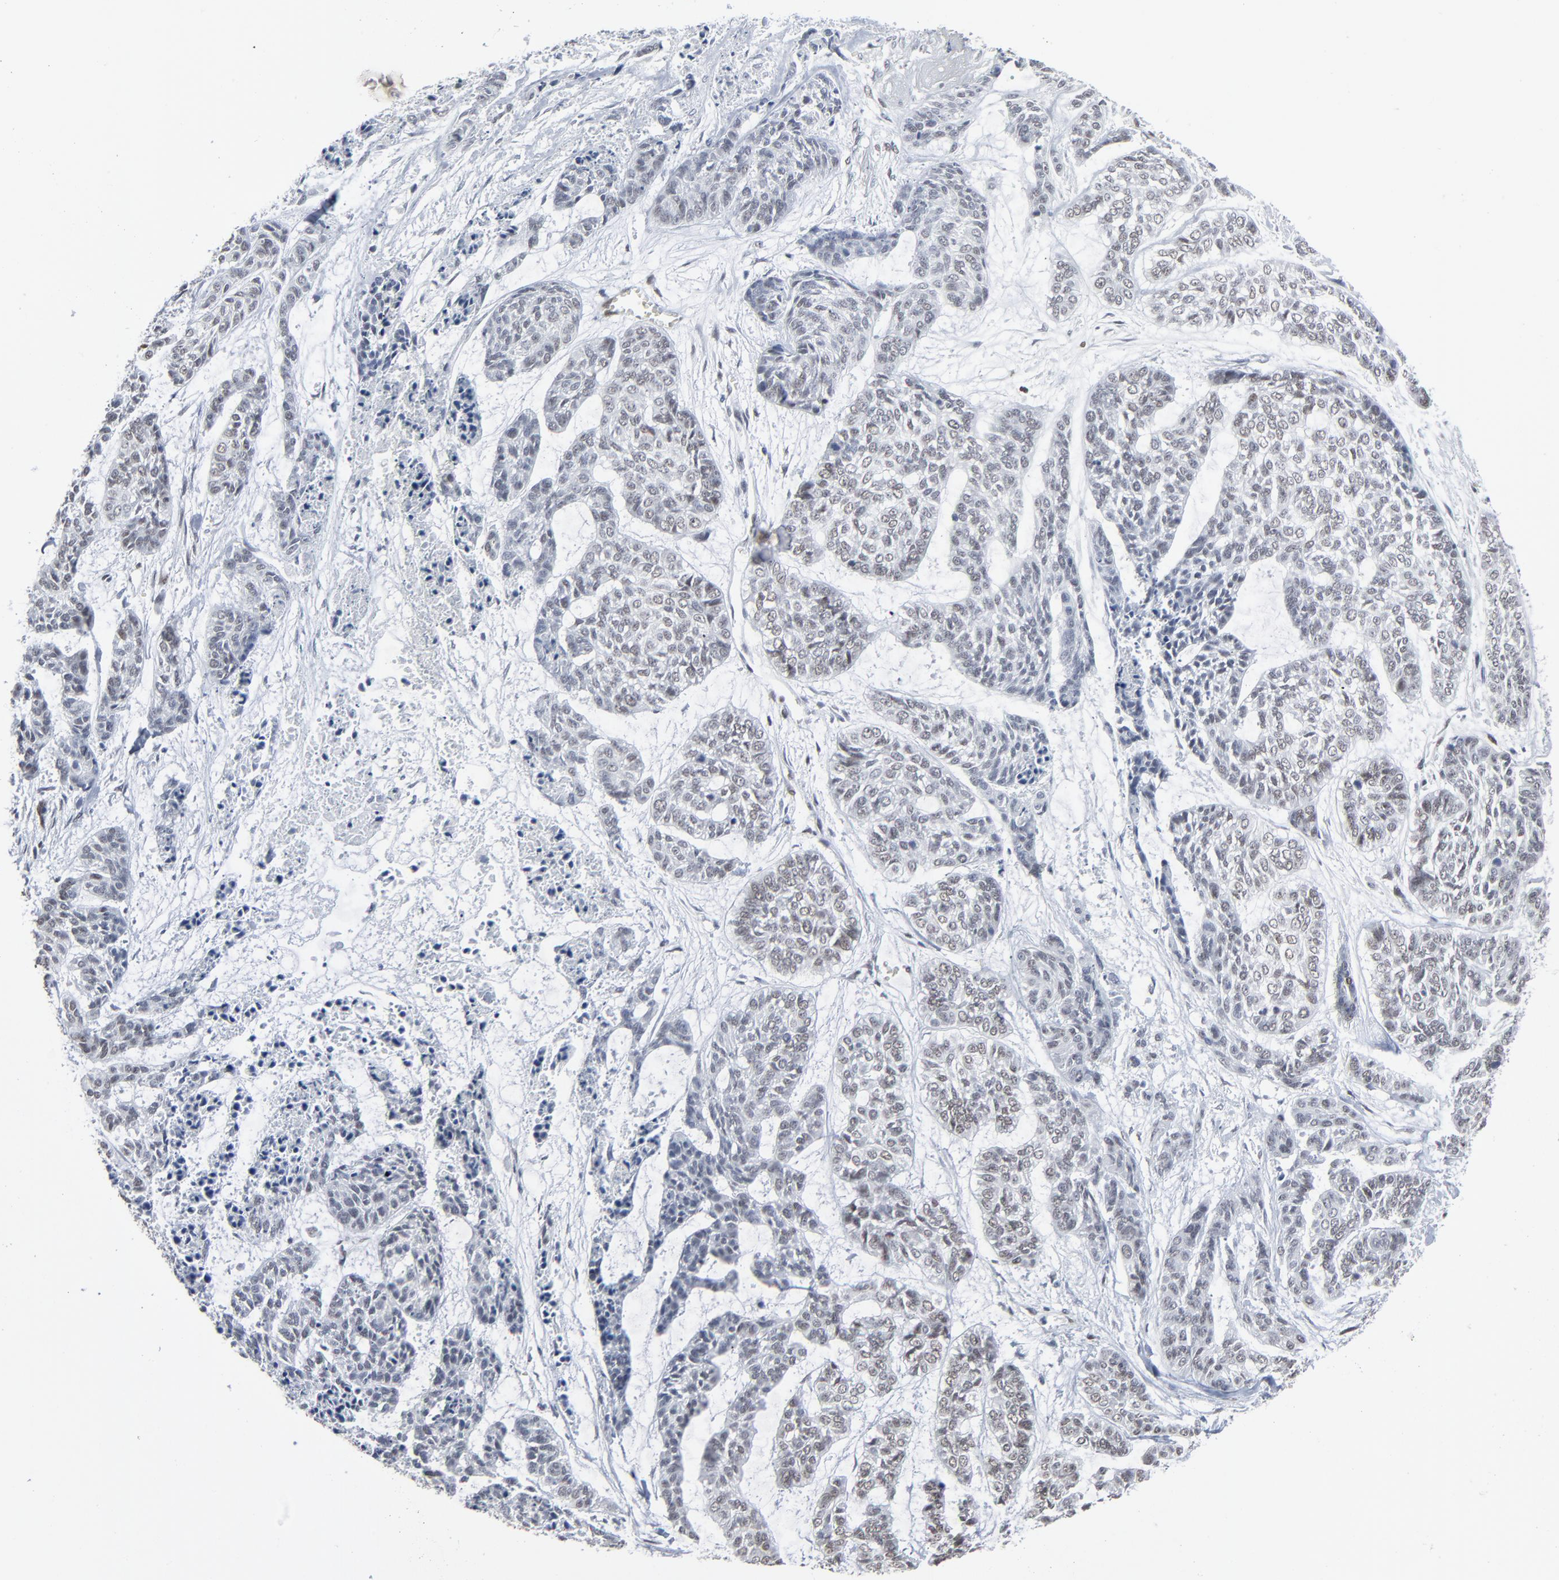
{"staining": {"intensity": "negative", "quantity": "none", "location": "none"}, "tissue": "skin cancer", "cell_type": "Tumor cells", "image_type": "cancer", "snomed": [{"axis": "morphology", "description": "Basal cell carcinoma"}, {"axis": "topography", "description": "Skin"}], "caption": "The IHC histopathology image has no significant staining in tumor cells of skin cancer tissue.", "gene": "ATF7", "patient": {"sex": "female", "age": 64}}